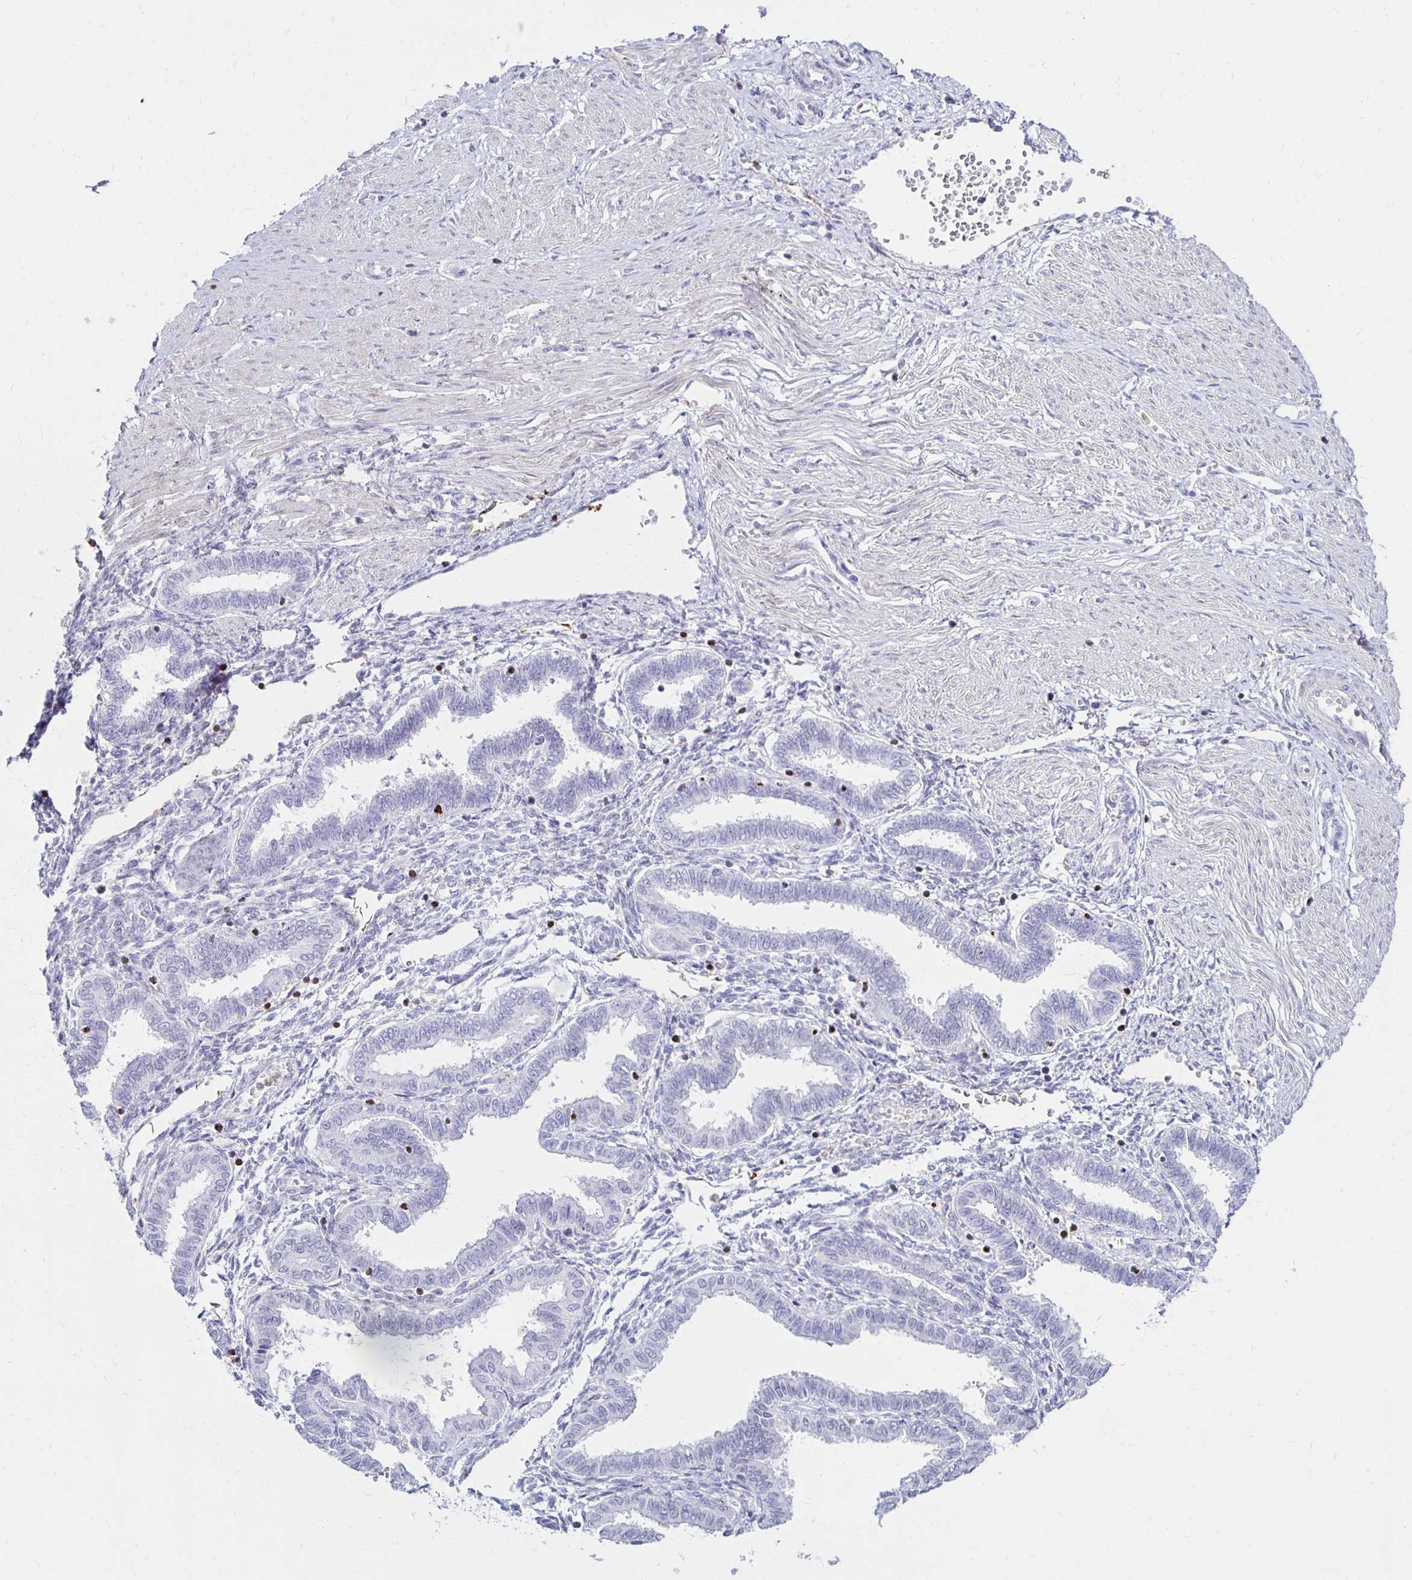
{"staining": {"intensity": "negative", "quantity": "none", "location": "none"}, "tissue": "endometrium", "cell_type": "Cells in endometrial stroma", "image_type": "normal", "snomed": [{"axis": "morphology", "description": "Normal tissue, NOS"}, {"axis": "topography", "description": "Endometrium"}], "caption": "Immunohistochemistry of benign endometrium reveals no positivity in cells in endometrial stroma.", "gene": "CCL21", "patient": {"sex": "female", "age": 33}}